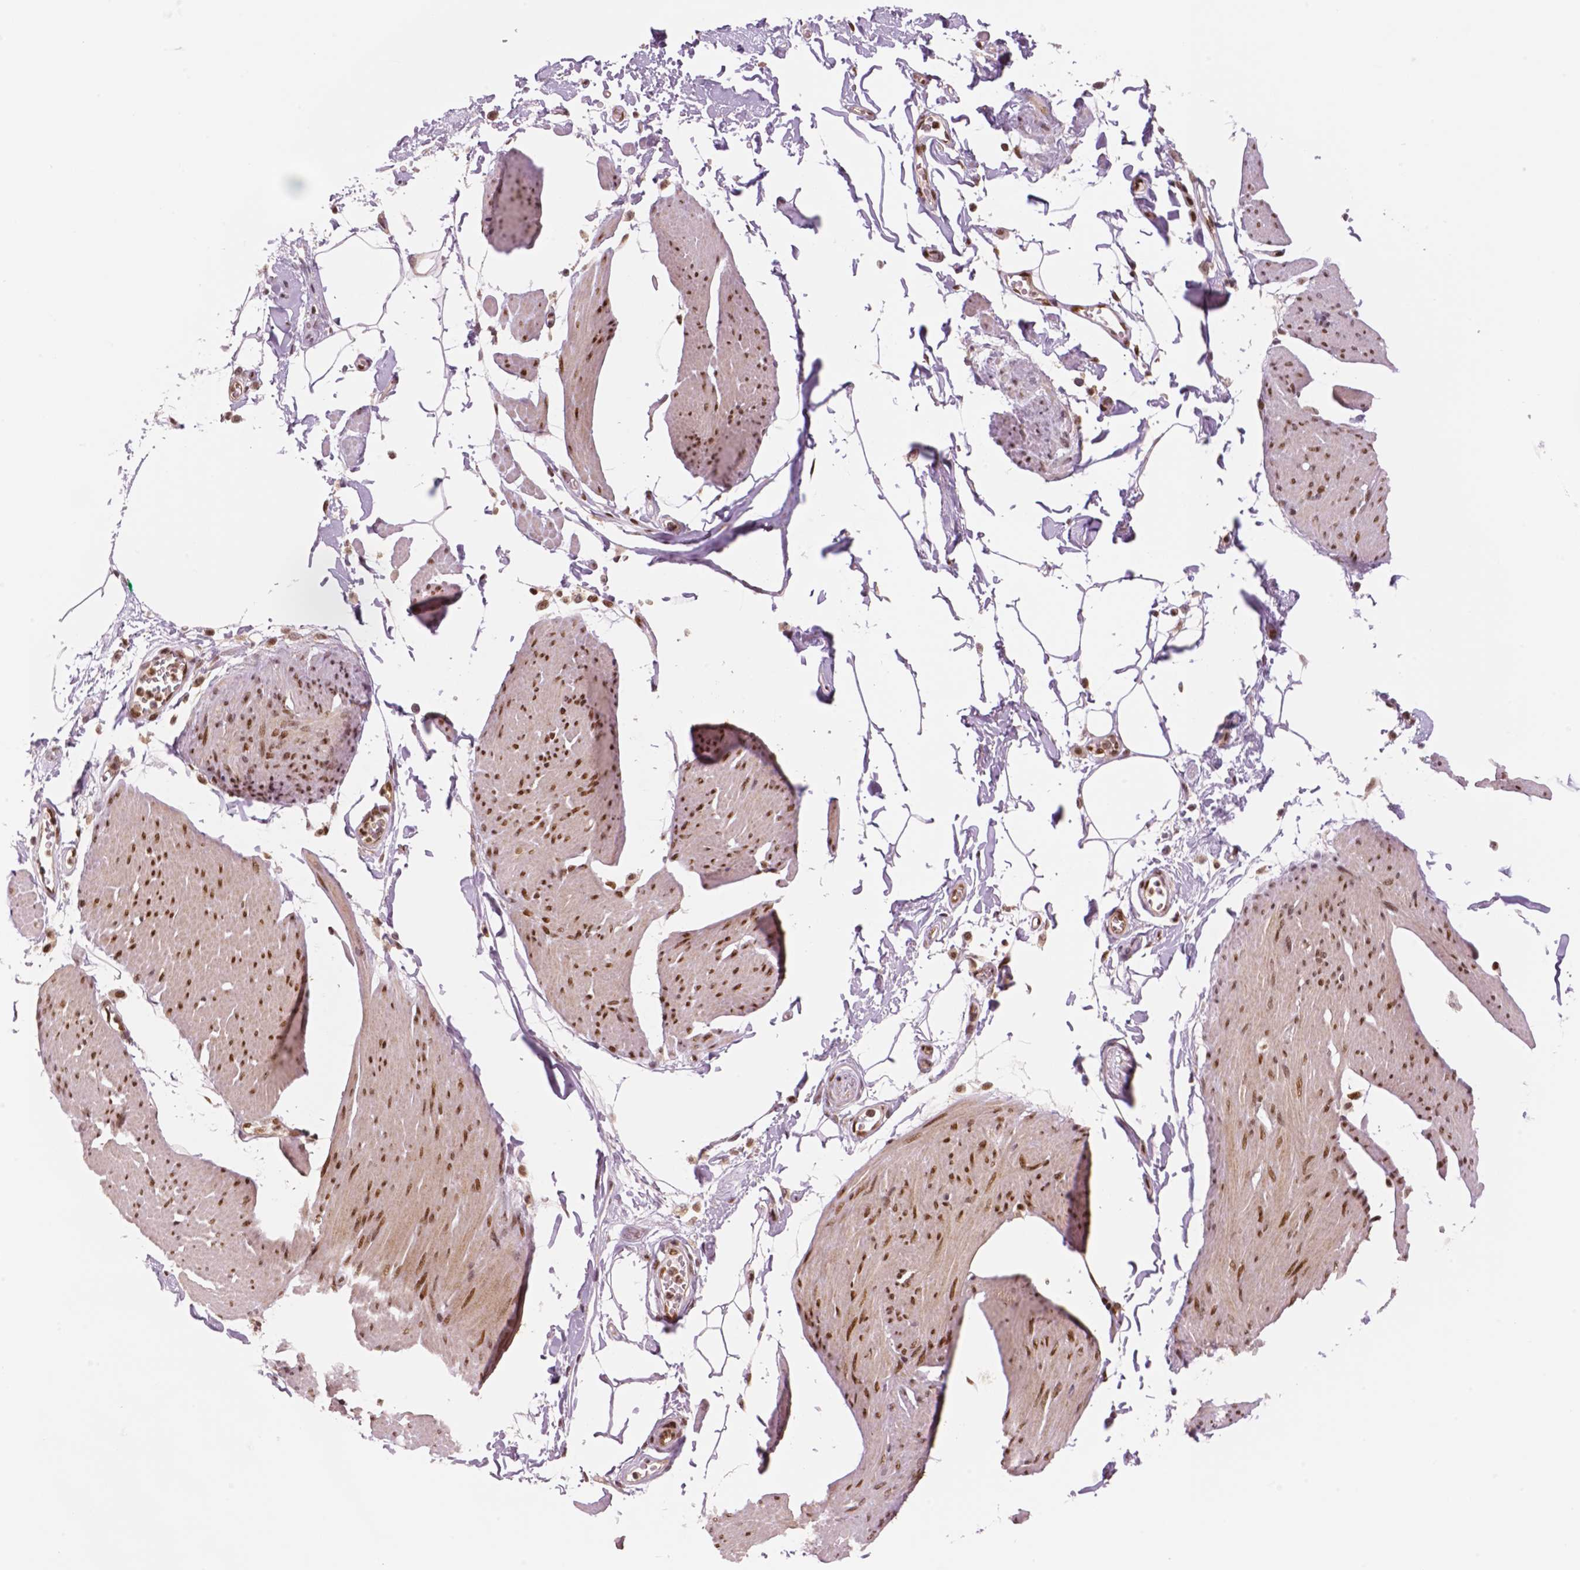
{"staining": {"intensity": "moderate", "quantity": "25%-75%", "location": "nuclear"}, "tissue": "smooth muscle", "cell_type": "Smooth muscle cells", "image_type": "normal", "snomed": [{"axis": "morphology", "description": "Normal tissue, NOS"}, {"axis": "topography", "description": "Adipose tissue"}, {"axis": "topography", "description": "Smooth muscle"}, {"axis": "topography", "description": "Peripheral nerve tissue"}], "caption": "Smooth muscle cells show medium levels of moderate nuclear staining in about 25%-75% of cells in benign smooth muscle.", "gene": "STAT3", "patient": {"sex": "male", "age": 83}}